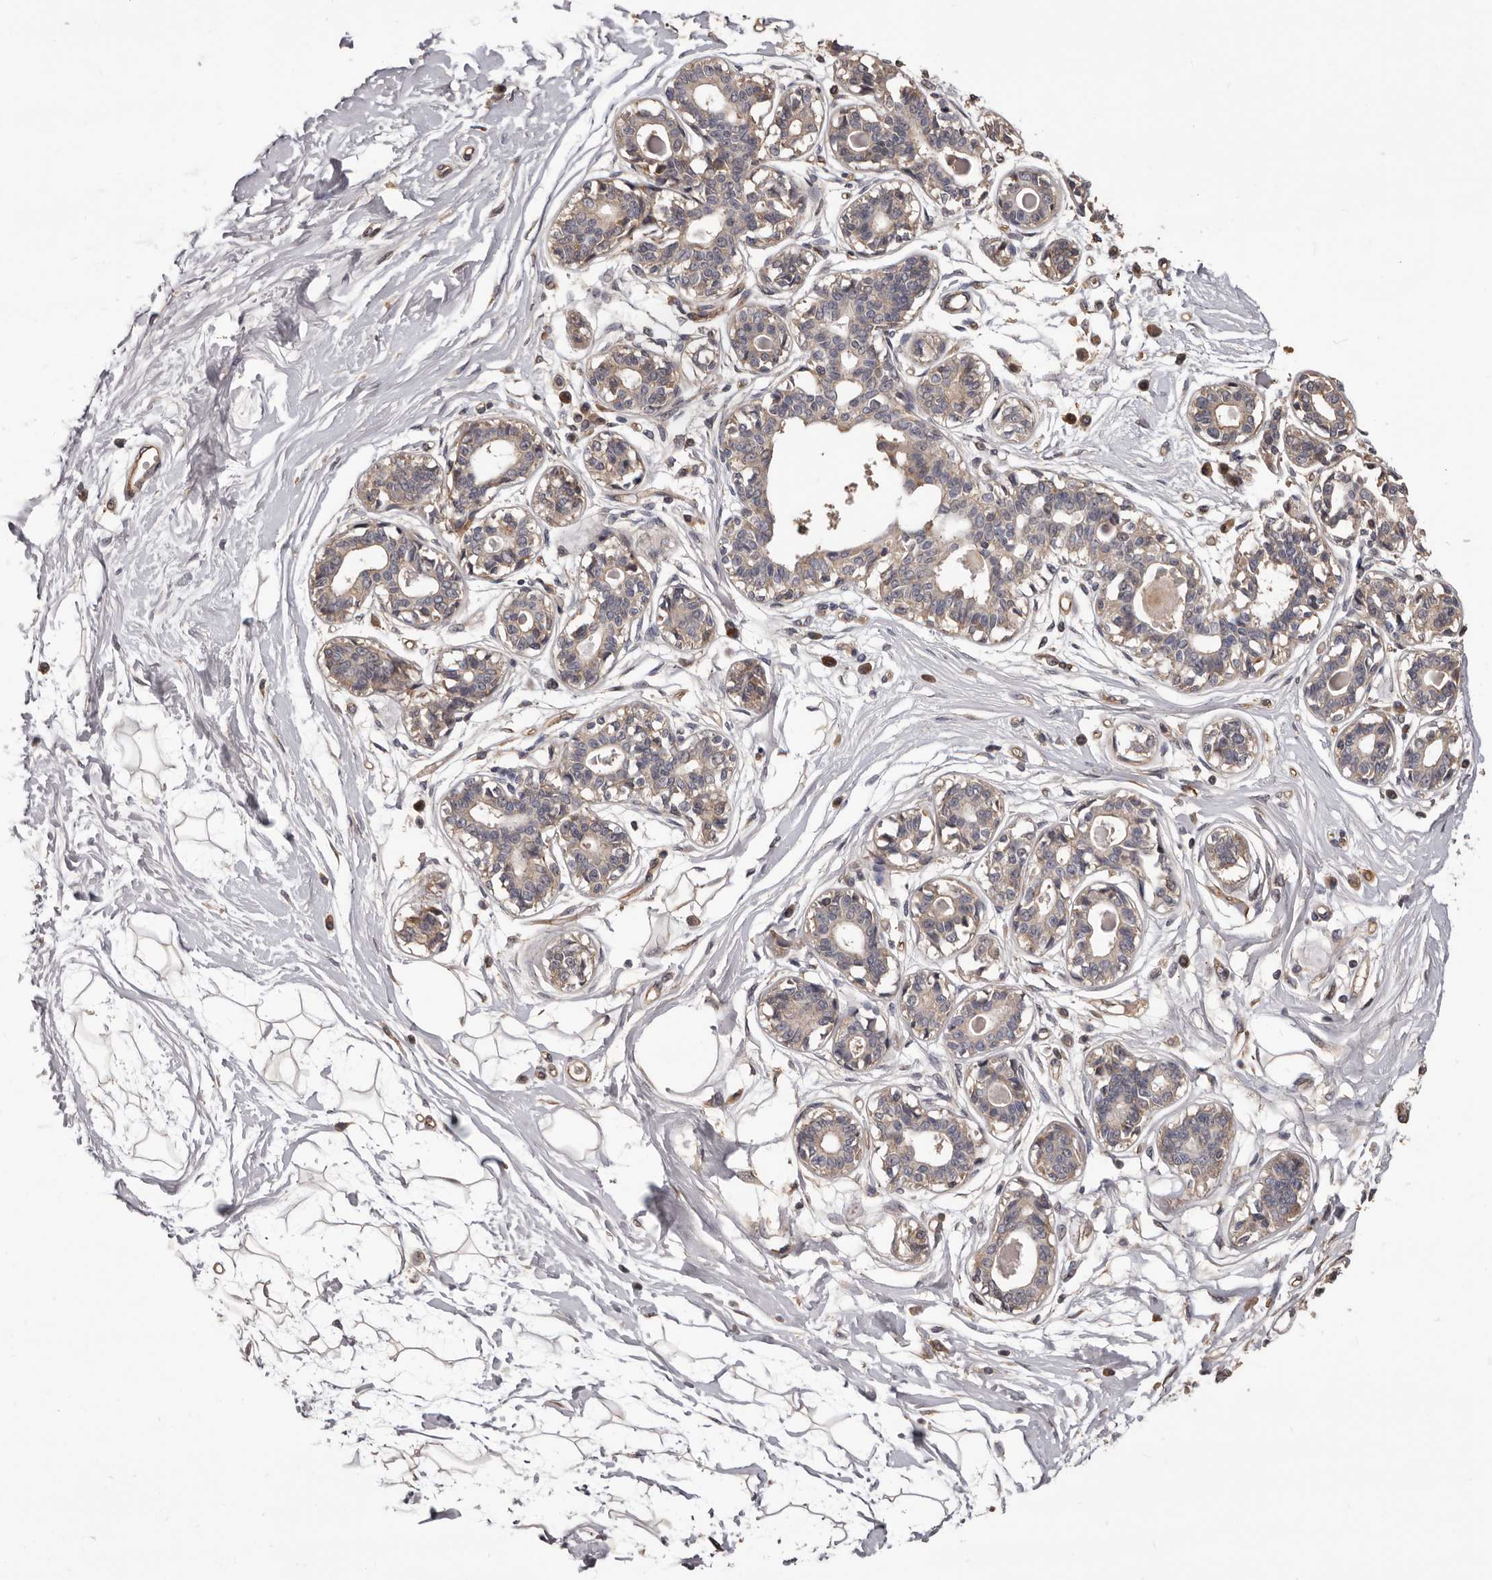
{"staining": {"intensity": "negative", "quantity": "none", "location": "none"}, "tissue": "breast", "cell_type": "Adipocytes", "image_type": "normal", "snomed": [{"axis": "morphology", "description": "Normal tissue, NOS"}, {"axis": "topography", "description": "Breast"}], "caption": "Immunohistochemistry image of unremarkable breast stained for a protein (brown), which exhibits no staining in adipocytes. (DAB (3,3'-diaminobenzidine) IHC, high magnification).", "gene": "ADAMTS2", "patient": {"sex": "female", "age": 45}}